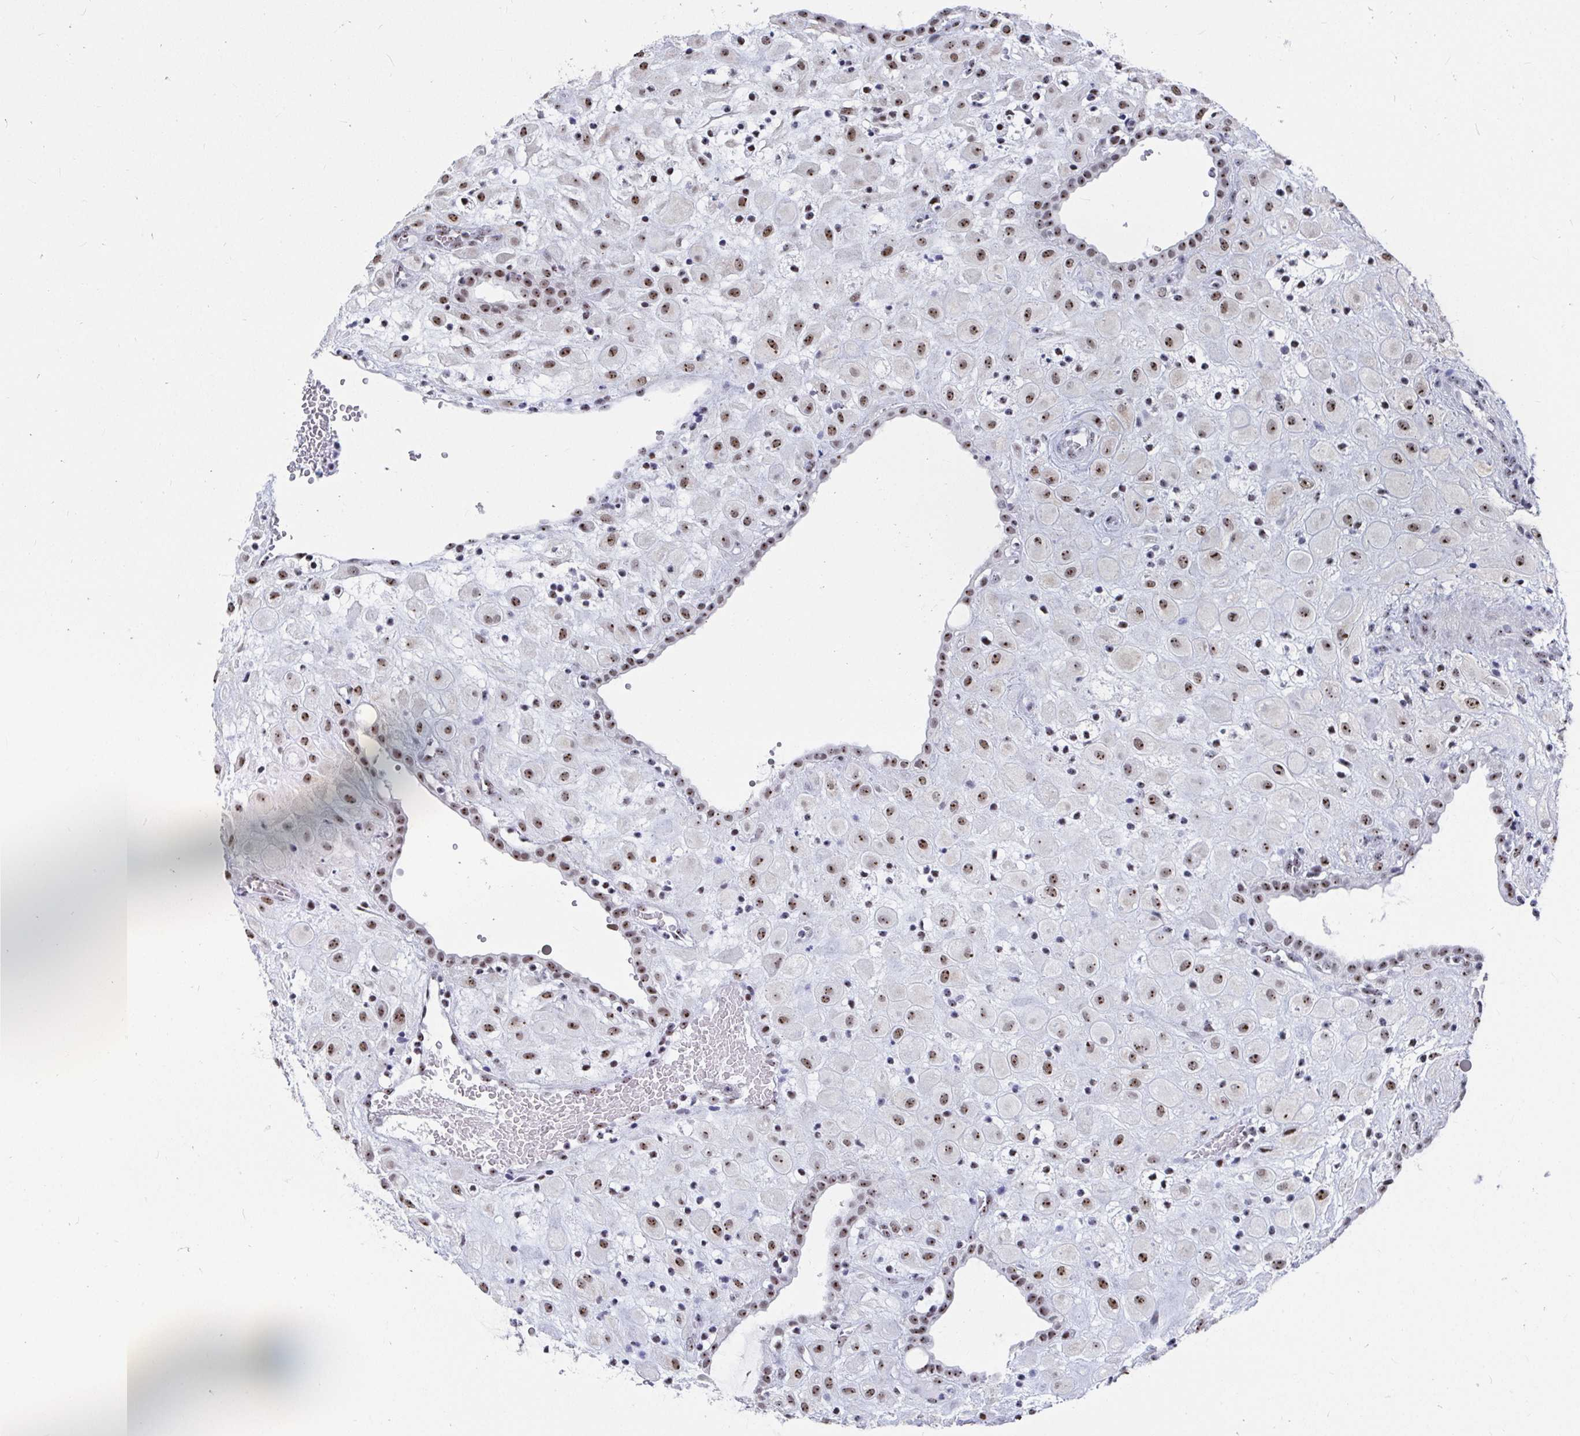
{"staining": {"intensity": "moderate", "quantity": ">75%", "location": "nuclear"}, "tissue": "placenta", "cell_type": "Decidual cells", "image_type": "normal", "snomed": [{"axis": "morphology", "description": "Normal tissue, NOS"}, {"axis": "topography", "description": "Placenta"}], "caption": "This is a histology image of IHC staining of benign placenta, which shows moderate positivity in the nuclear of decidual cells.", "gene": "SIRT7", "patient": {"sex": "female", "age": 24}}